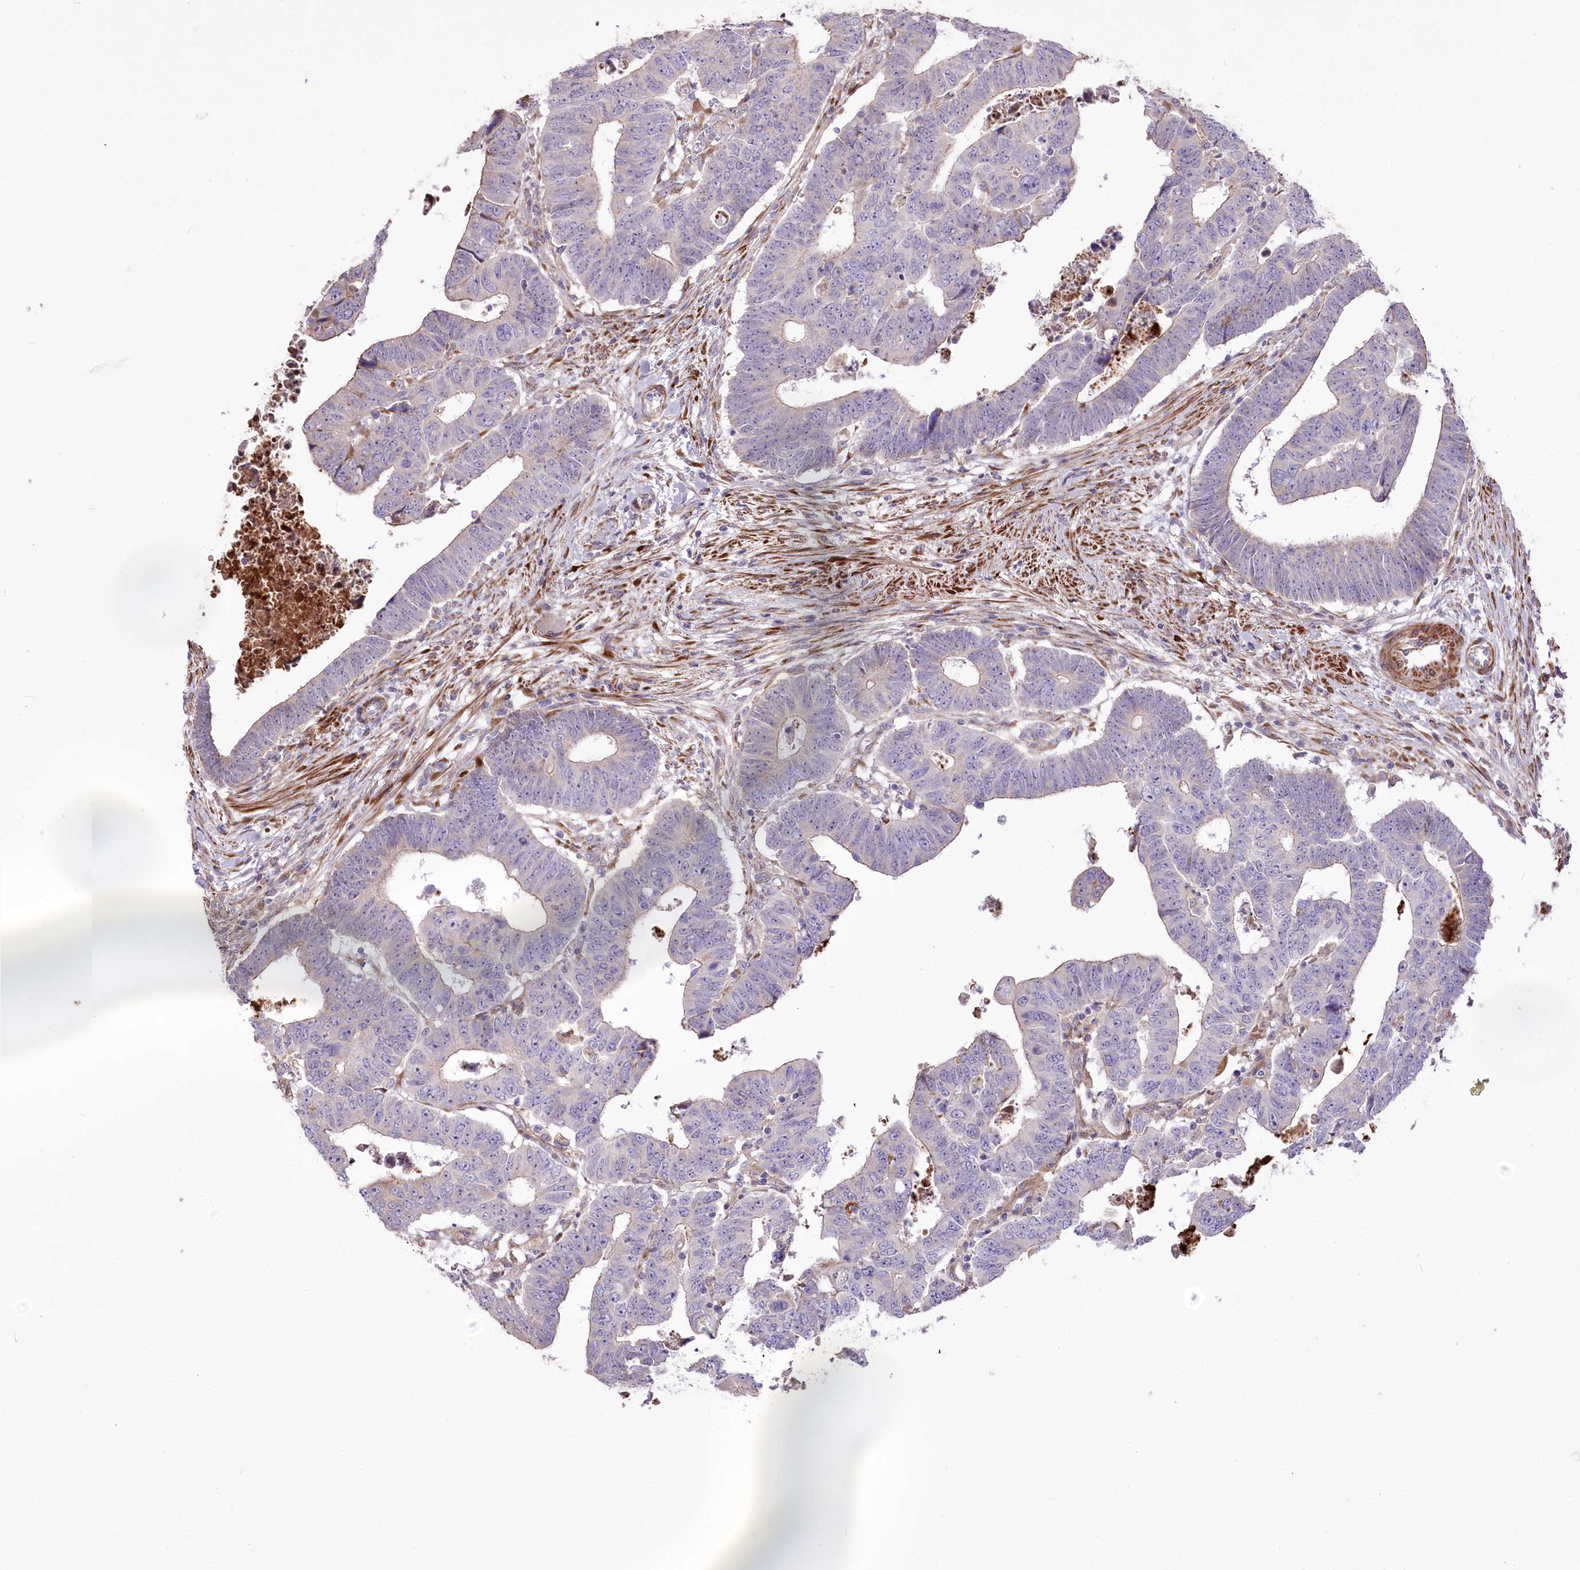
{"staining": {"intensity": "negative", "quantity": "none", "location": "none"}, "tissue": "colorectal cancer", "cell_type": "Tumor cells", "image_type": "cancer", "snomed": [{"axis": "morphology", "description": "Normal tissue, NOS"}, {"axis": "morphology", "description": "Adenocarcinoma, NOS"}, {"axis": "topography", "description": "Rectum"}], "caption": "Immunohistochemistry (IHC) micrograph of human adenocarcinoma (colorectal) stained for a protein (brown), which displays no positivity in tumor cells.", "gene": "RNF24", "patient": {"sex": "female", "age": 65}}